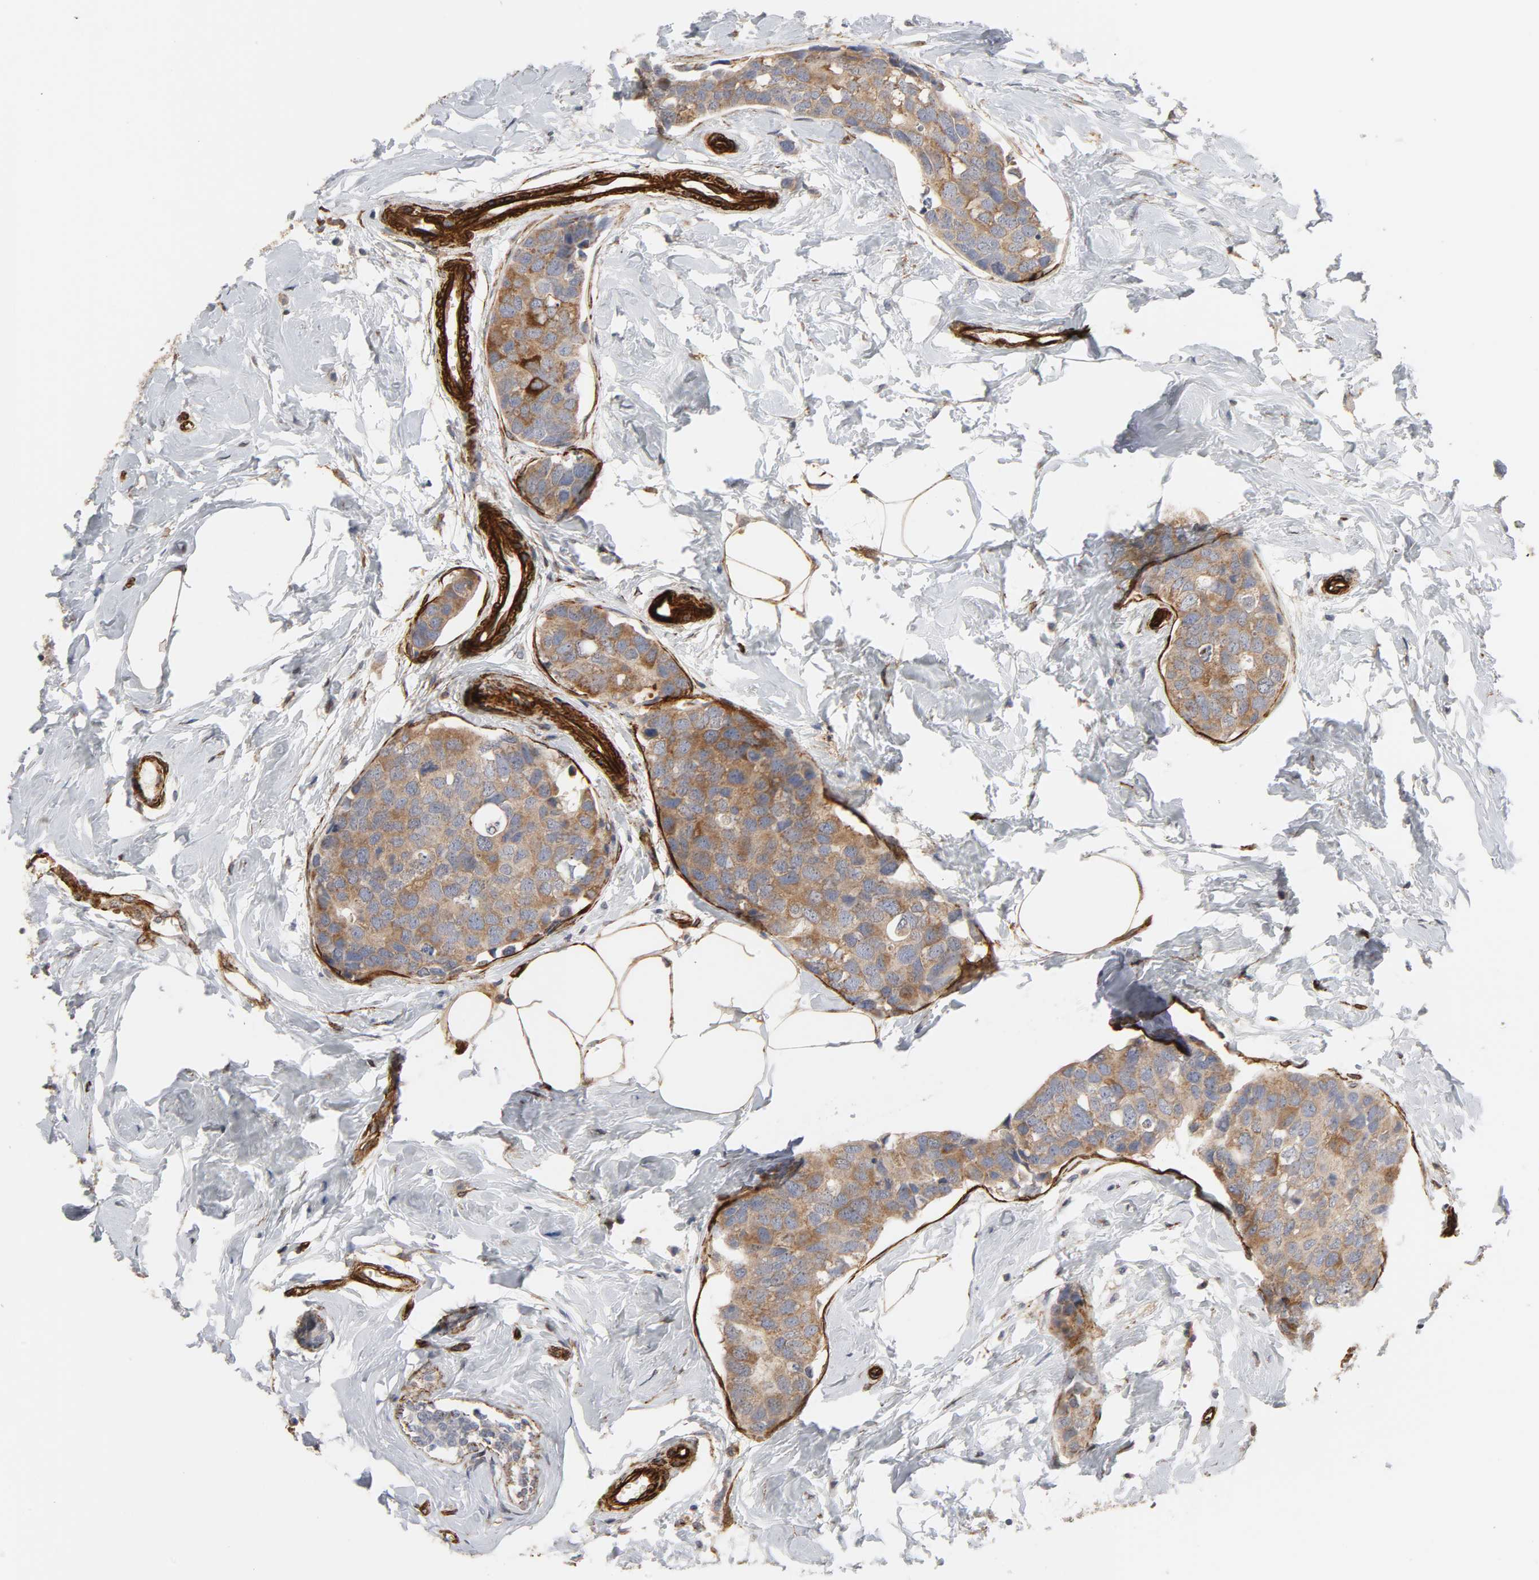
{"staining": {"intensity": "moderate", "quantity": ">75%", "location": "cytoplasmic/membranous"}, "tissue": "breast cancer", "cell_type": "Tumor cells", "image_type": "cancer", "snomed": [{"axis": "morphology", "description": "Normal tissue, NOS"}, {"axis": "morphology", "description": "Duct carcinoma"}, {"axis": "topography", "description": "Breast"}], "caption": "A medium amount of moderate cytoplasmic/membranous expression is present in about >75% of tumor cells in intraductal carcinoma (breast) tissue.", "gene": "GNG2", "patient": {"sex": "female", "age": 50}}